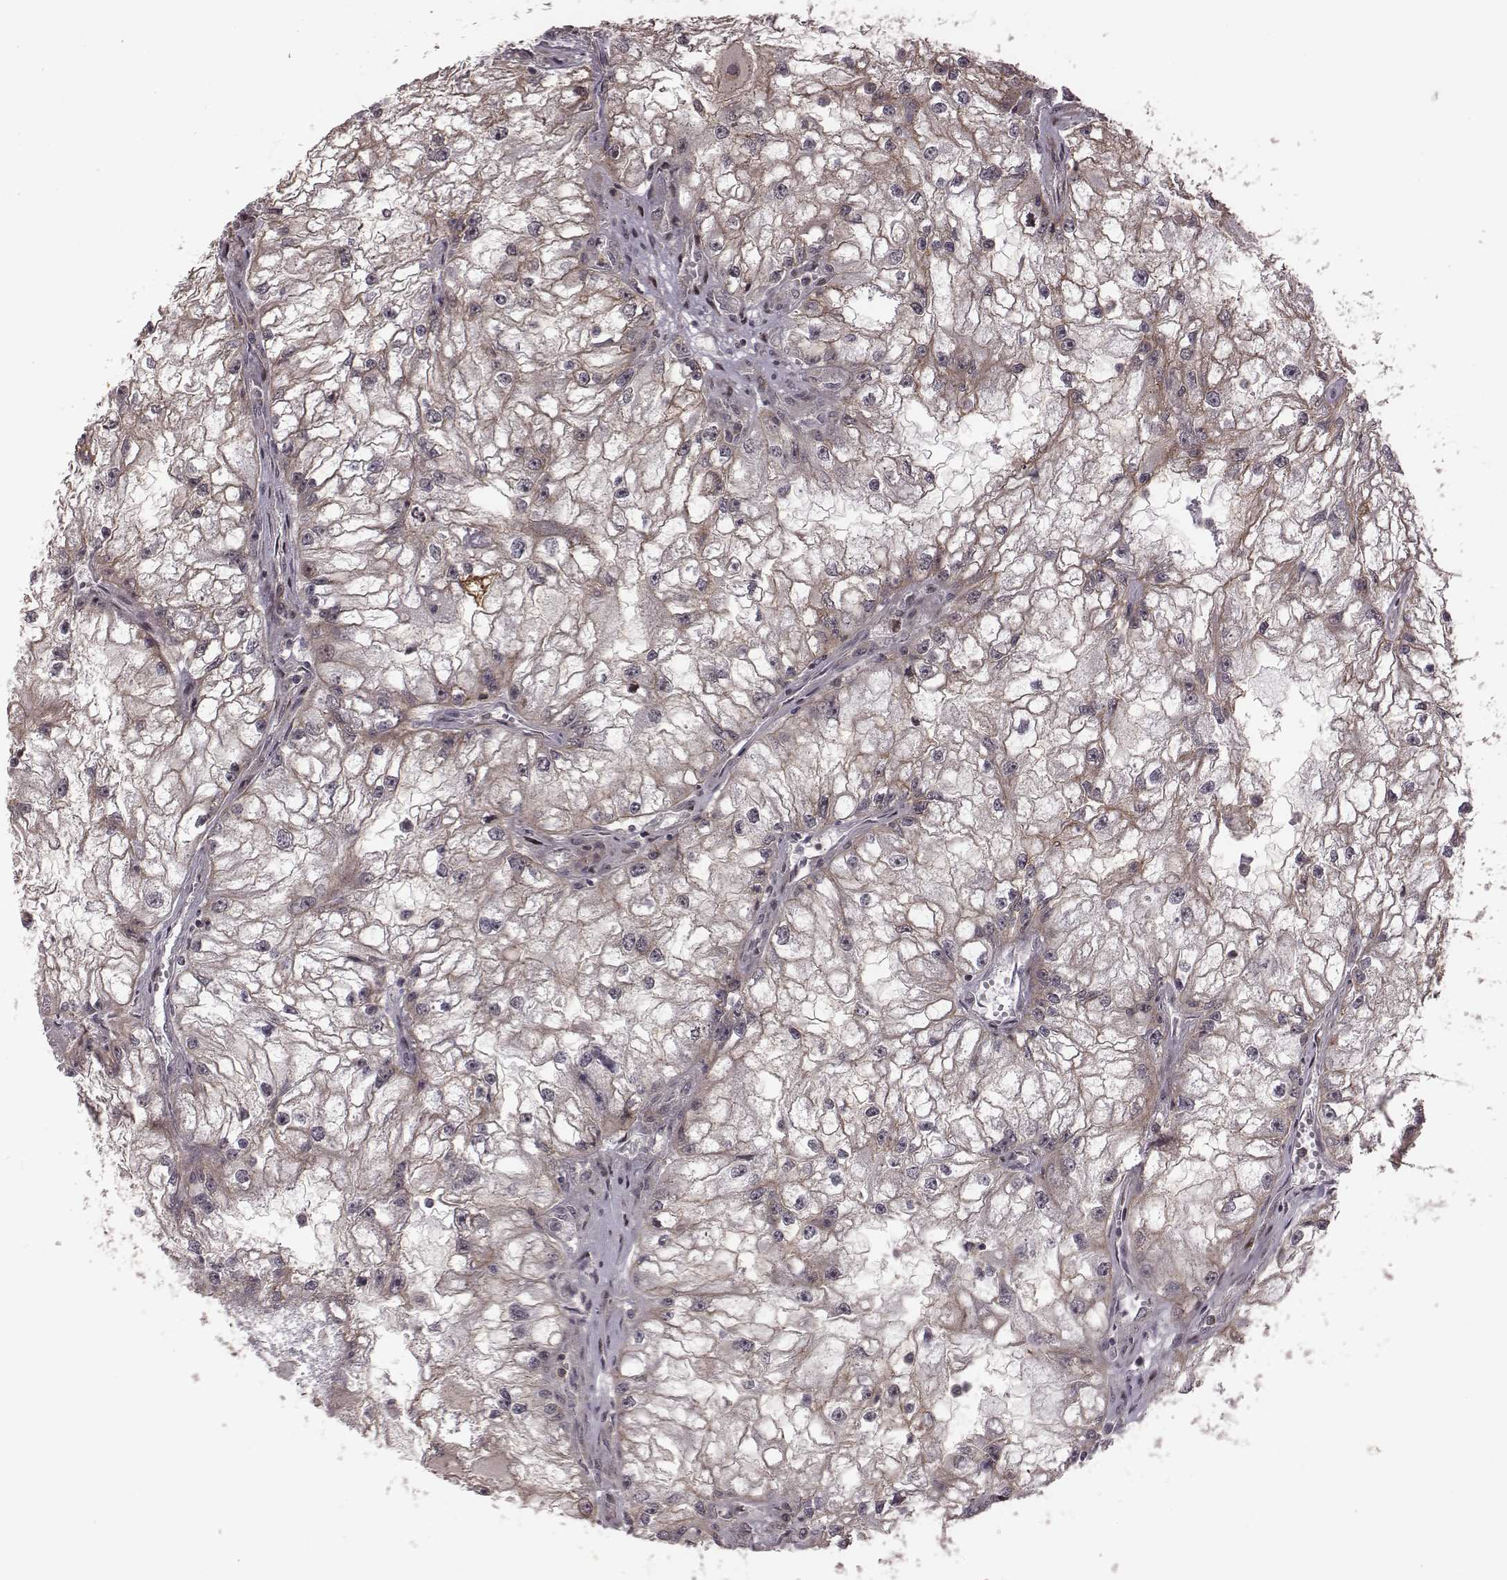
{"staining": {"intensity": "moderate", "quantity": "<25%", "location": "cytoplasmic/membranous"}, "tissue": "renal cancer", "cell_type": "Tumor cells", "image_type": "cancer", "snomed": [{"axis": "morphology", "description": "Adenocarcinoma, NOS"}, {"axis": "topography", "description": "Kidney"}], "caption": "Renal cancer stained with a brown dye exhibits moderate cytoplasmic/membranous positive expression in about <25% of tumor cells.", "gene": "RPL3", "patient": {"sex": "male", "age": 59}}